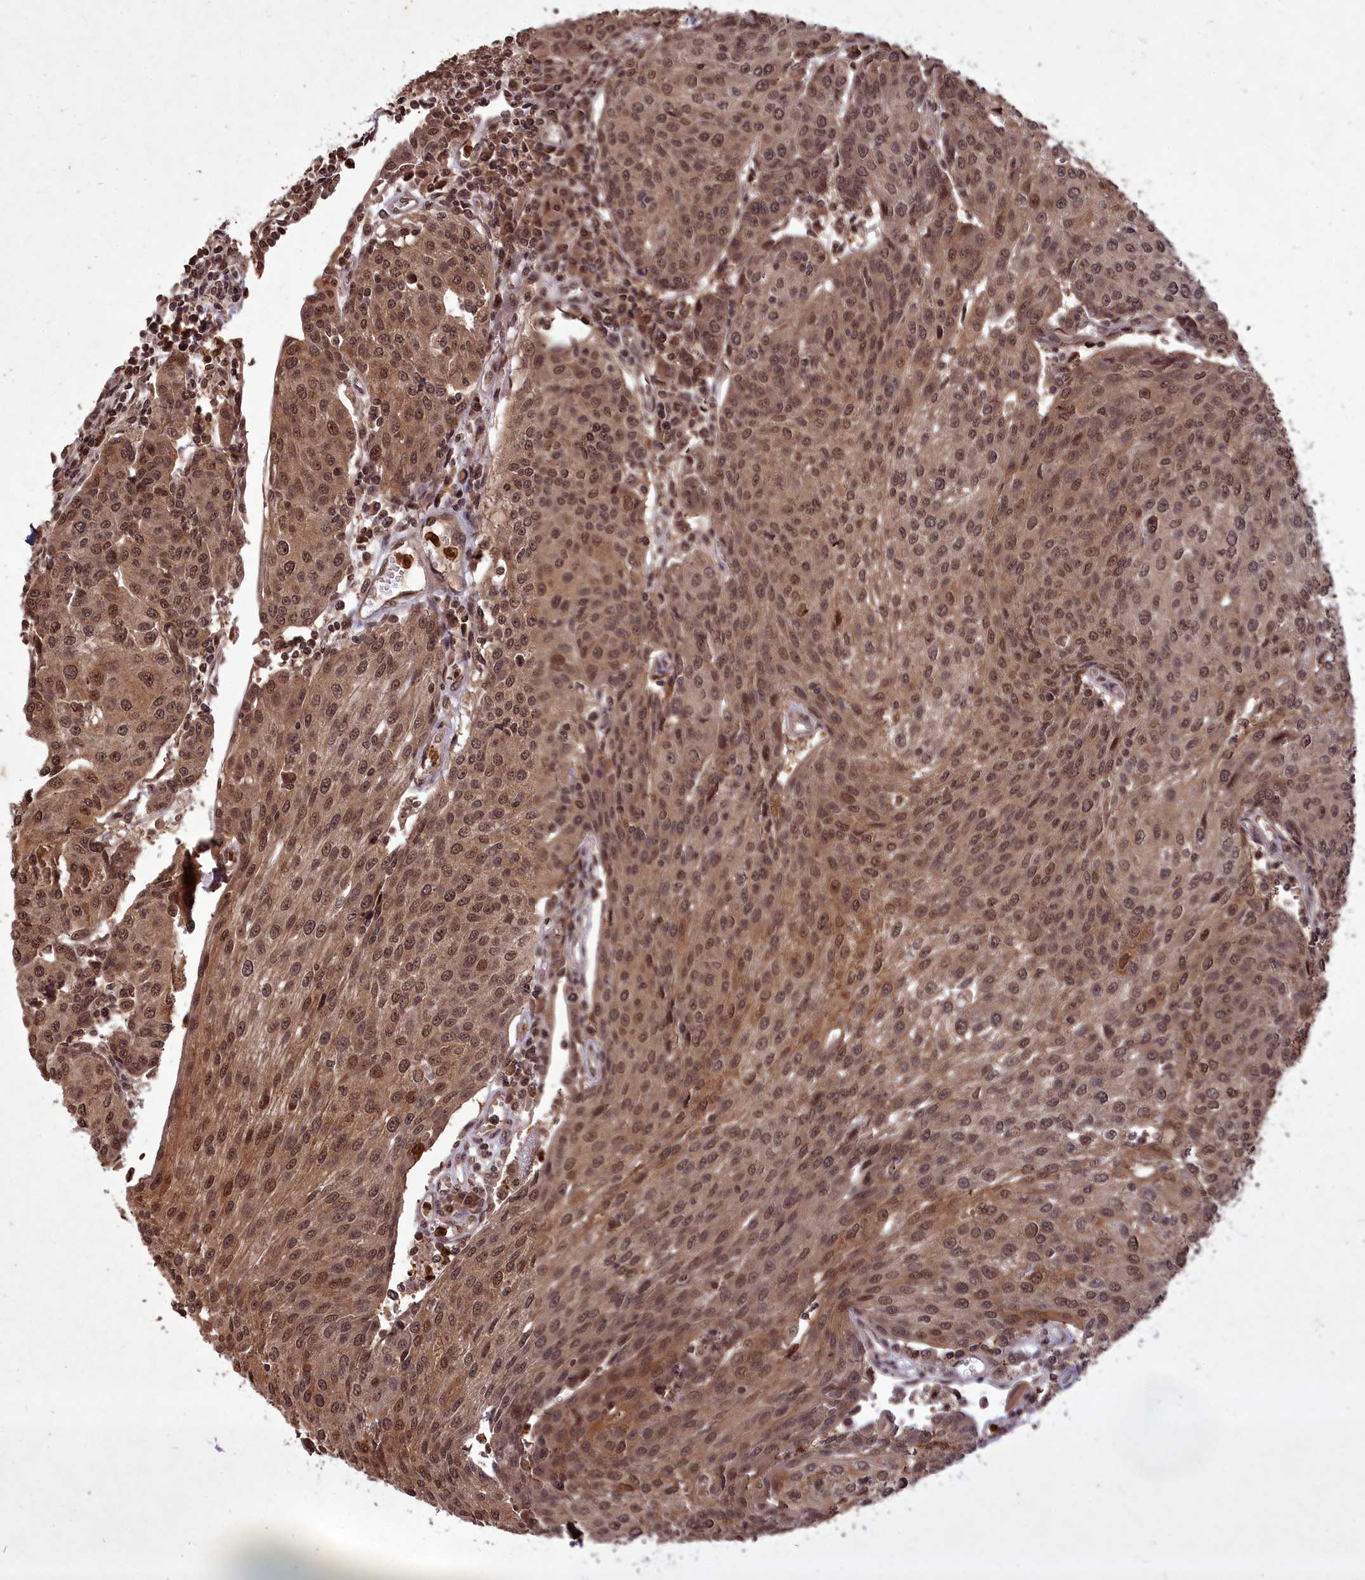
{"staining": {"intensity": "moderate", "quantity": ">75%", "location": "nuclear"}, "tissue": "urothelial cancer", "cell_type": "Tumor cells", "image_type": "cancer", "snomed": [{"axis": "morphology", "description": "Urothelial carcinoma, High grade"}, {"axis": "topography", "description": "Urinary bladder"}], "caption": "About >75% of tumor cells in high-grade urothelial carcinoma show moderate nuclear protein positivity as visualized by brown immunohistochemical staining.", "gene": "SRMS", "patient": {"sex": "female", "age": 85}}